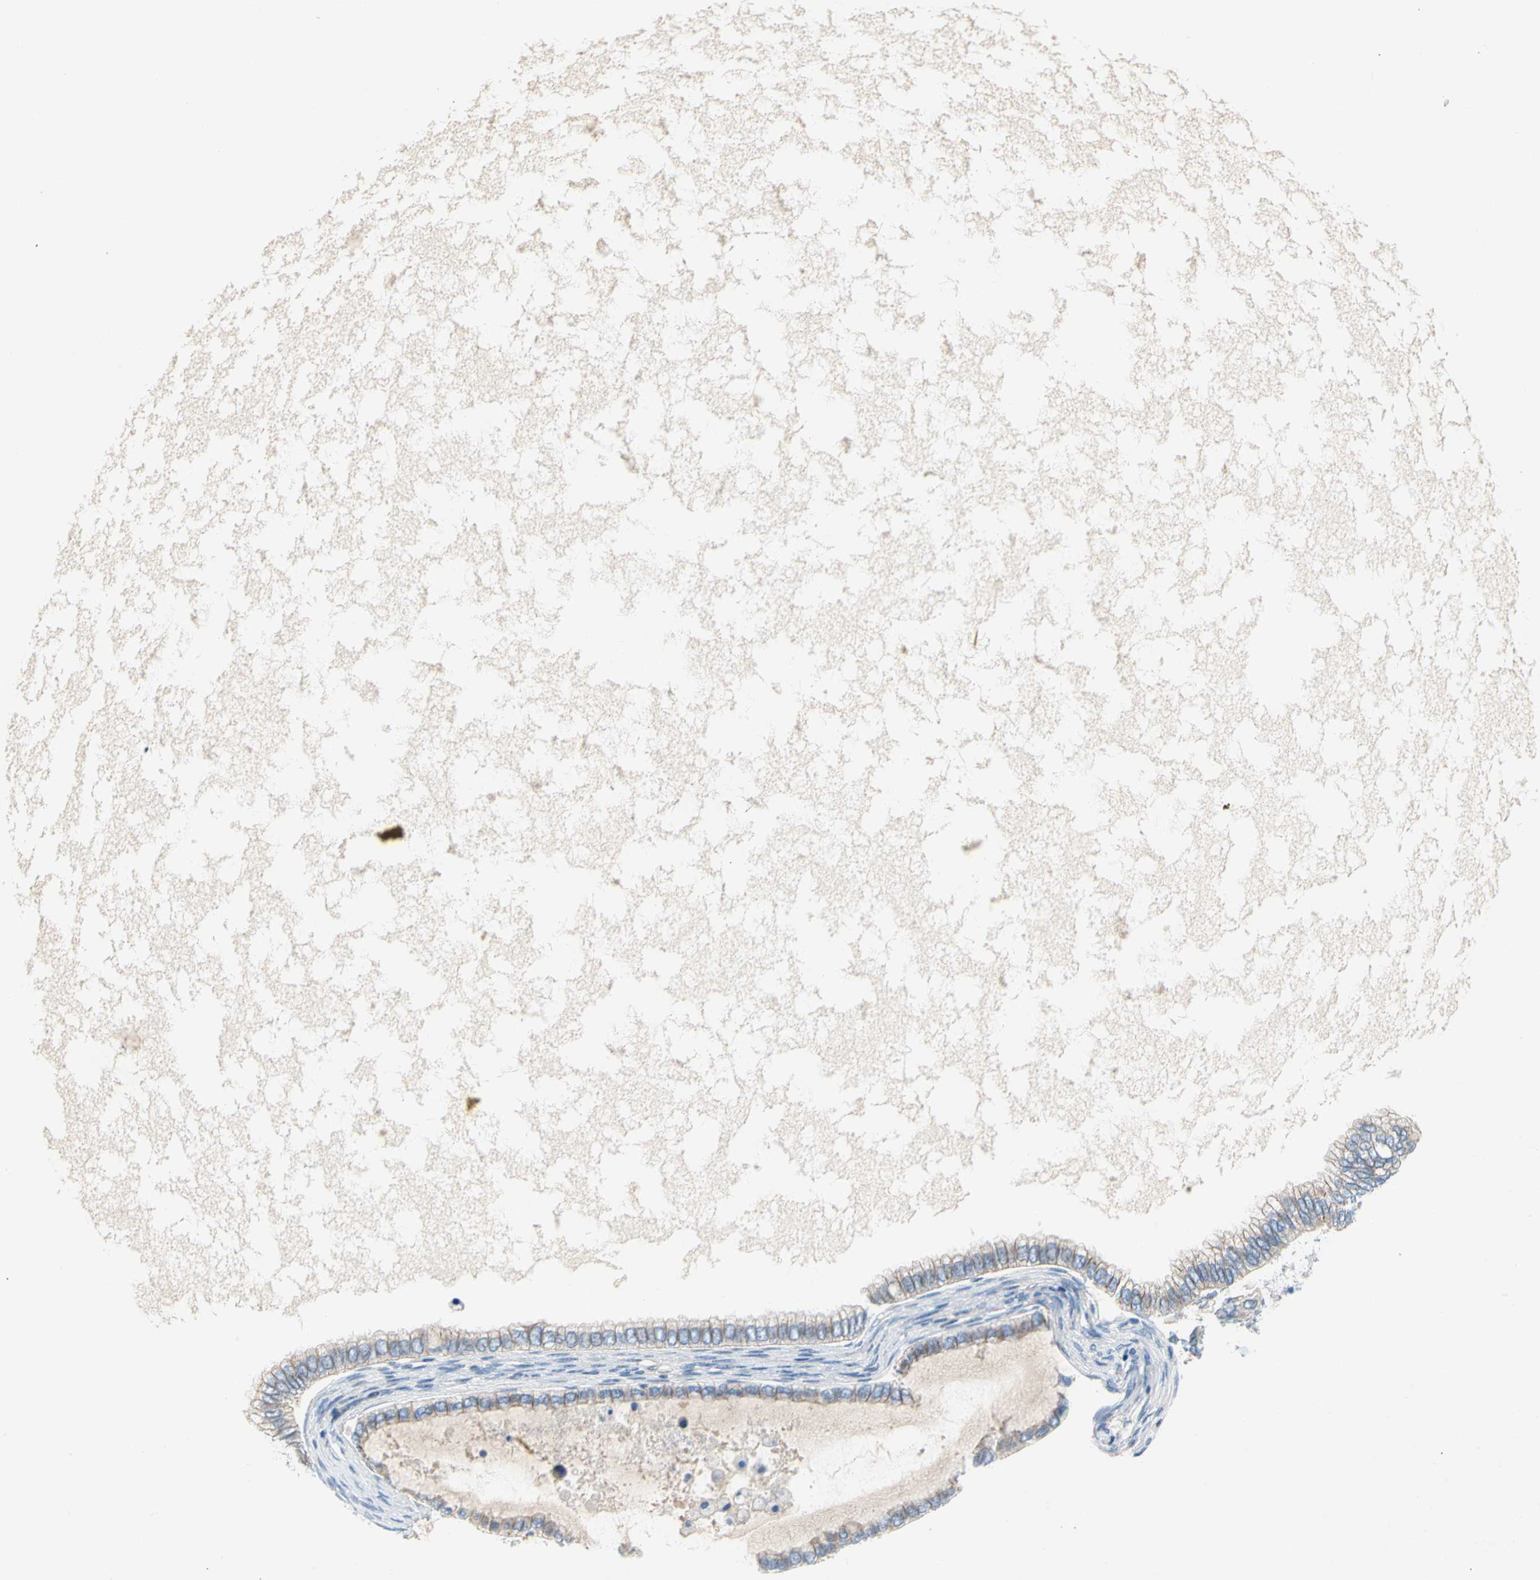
{"staining": {"intensity": "weak", "quantity": "25%-75%", "location": "cytoplasmic/membranous"}, "tissue": "ovarian cancer", "cell_type": "Tumor cells", "image_type": "cancer", "snomed": [{"axis": "morphology", "description": "Cystadenocarcinoma, mucinous, NOS"}, {"axis": "topography", "description": "Ovary"}], "caption": "There is low levels of weak cytoplasmic/membranous positivity in tumor cells of ovarian mucinous cystadenocarcinoma, as demonstrated by immunohistochemical staining (brown color).", "gene": "CA14", "patient": {"sex": "female", "age": 80}}